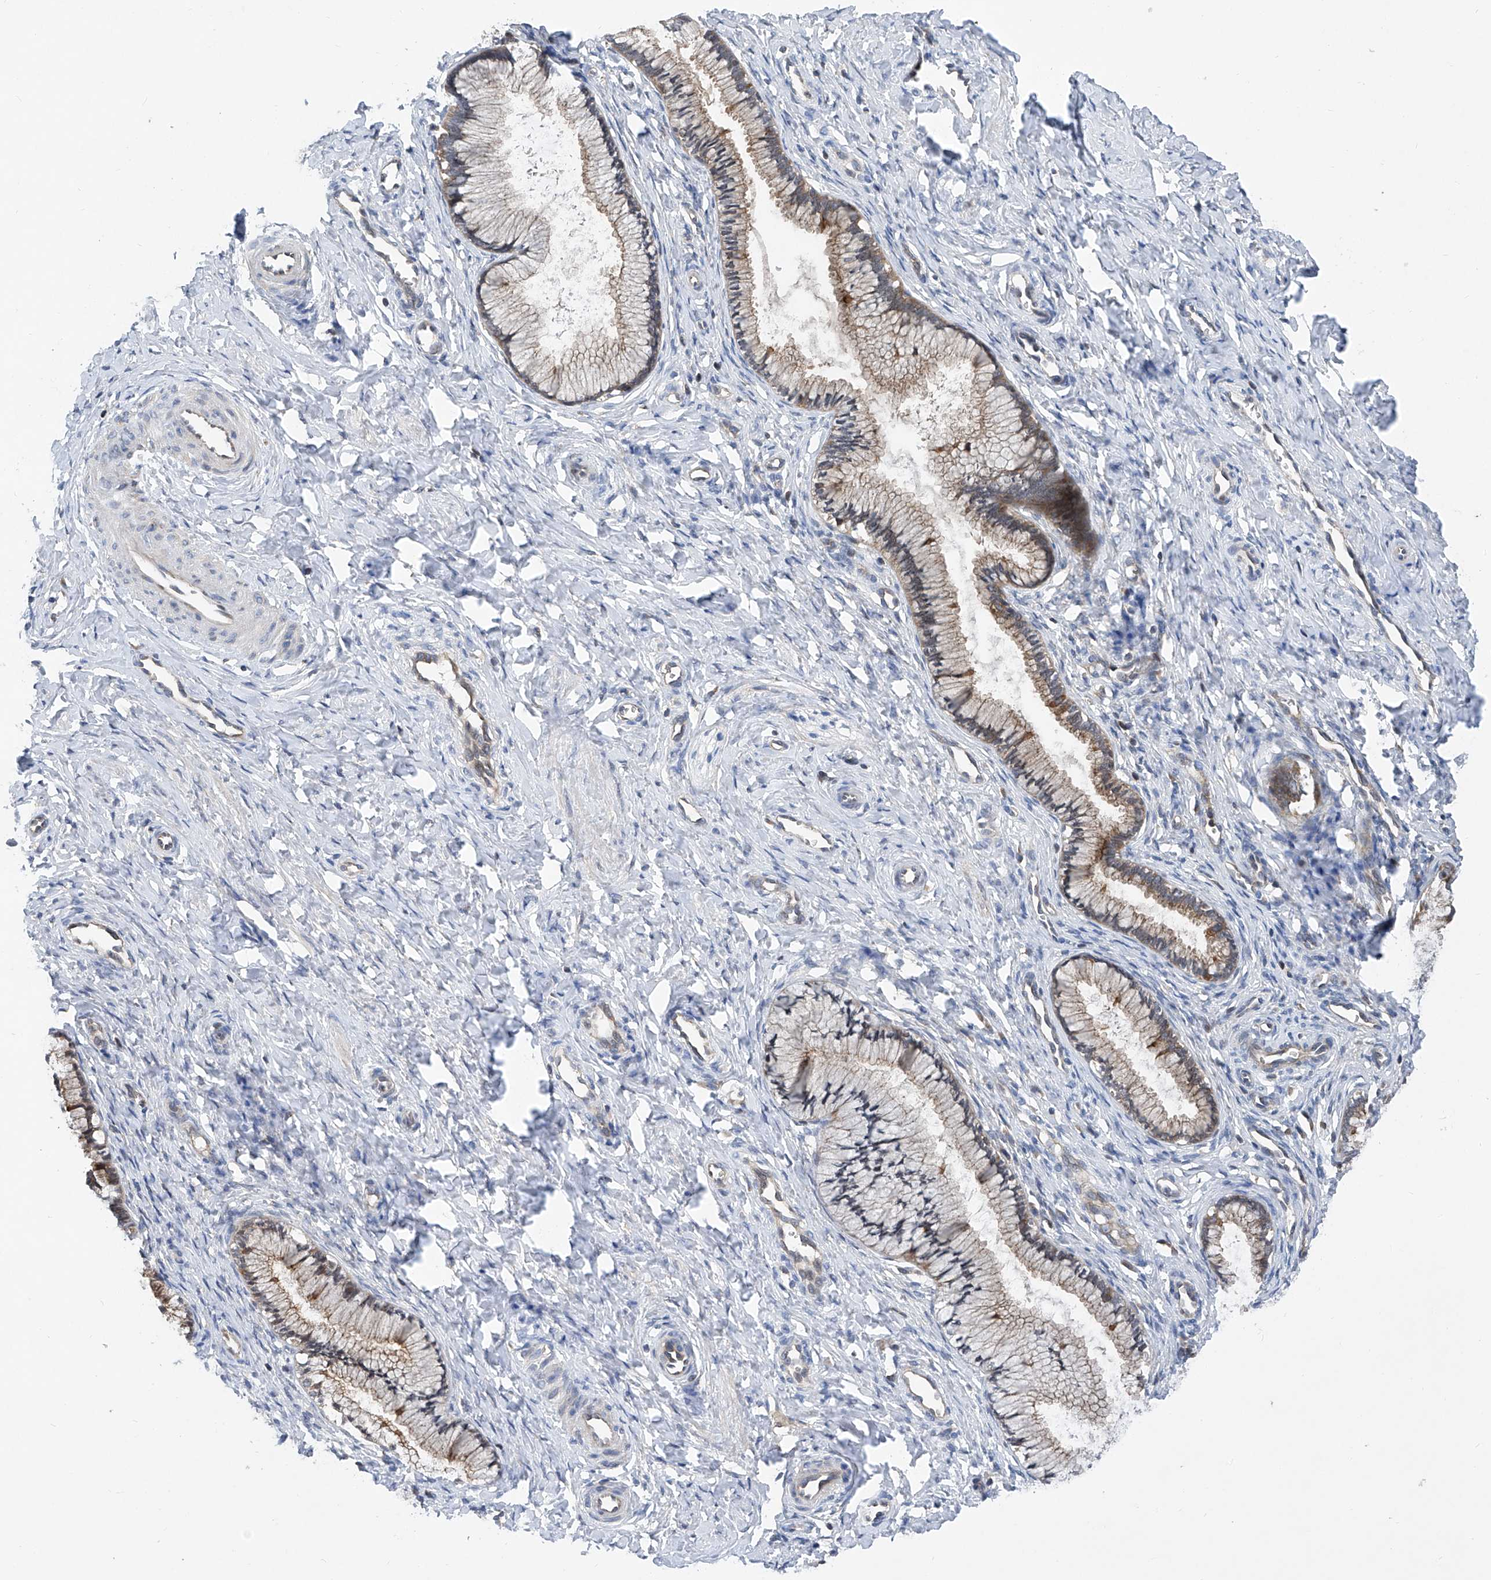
{"staining": {"intensity": "moderate", "quantity": "25%-75%", "location": "cytoplasmic/membranous"}, "tissue": "cervix", "cell_type": "Glandular cells", "image_type": "normal", "snomed": [{"axis": "morphology", "description": "Normal tissue, NOS"}, {"axis": "topography", "description": "Cervix"}], "caption": "This histopathology image shows immunohistochemistry staining of normal cervix, with medium moderate cytoplasmic/membranous expression in approximately 25%-75% of glandular cells.", "gene": "TRIM38", "patient": {"sex": "female", "age": 27}}